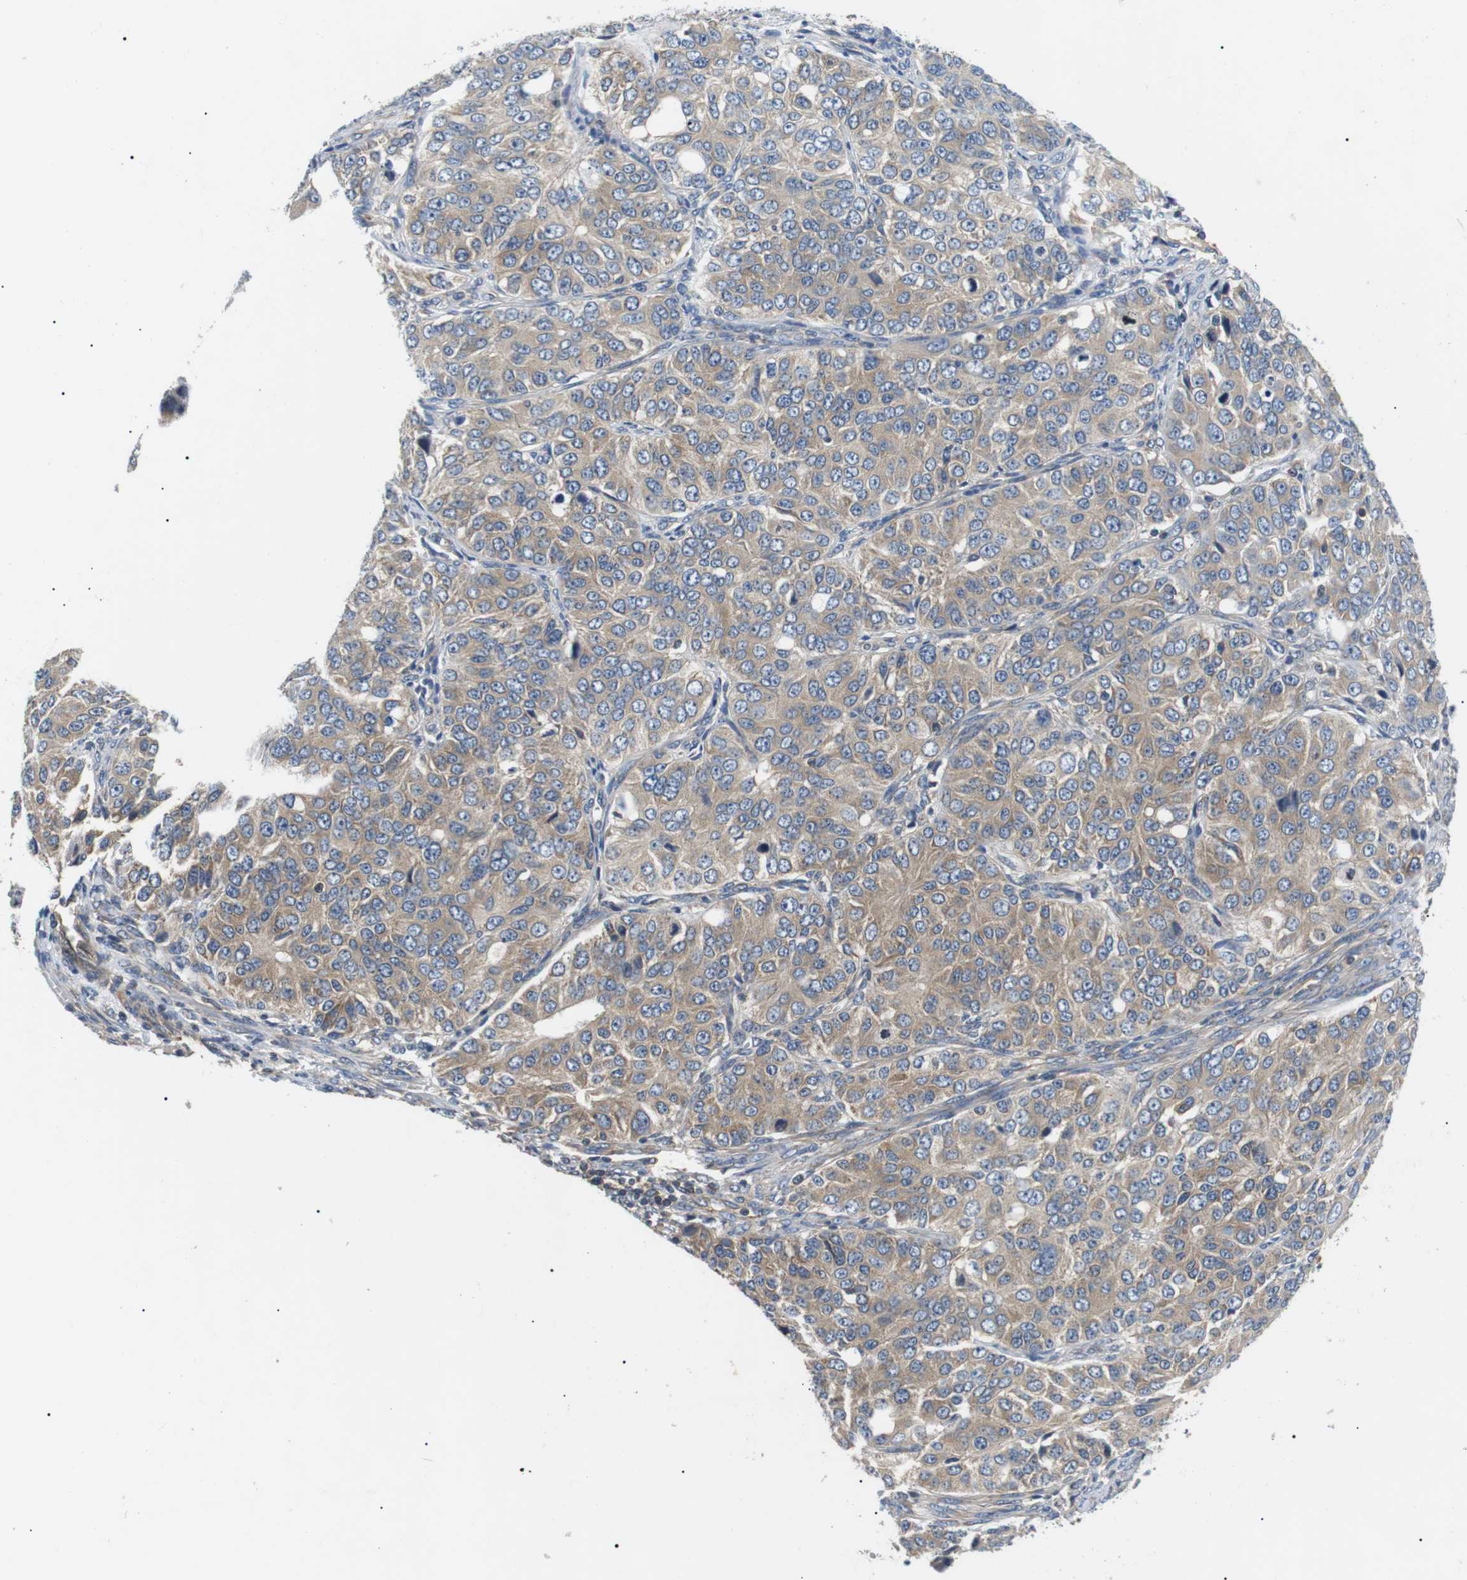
{"staining": {"intensity": "weak", "quantity": "25%-75%", "location": "cytoplasmic/membranous"}, "tissue": "ovarian cancer", "cell_type": "Tumor cells", "image_type": "cancer", "snomed": [{"axis": "morphology", "description": "Carcinoma, endometroid"}, {"axis": "topography", "description": "Ovary"}], "caption": "Ovarian cancer stained with DAB immunohistochemistry reveals low levels of weak cytoplasmic/membranous positivity in about 25%-75% of tumor cells.", "gene": "DIPK1A", "patient": {"sex": "female", "age": 51}}